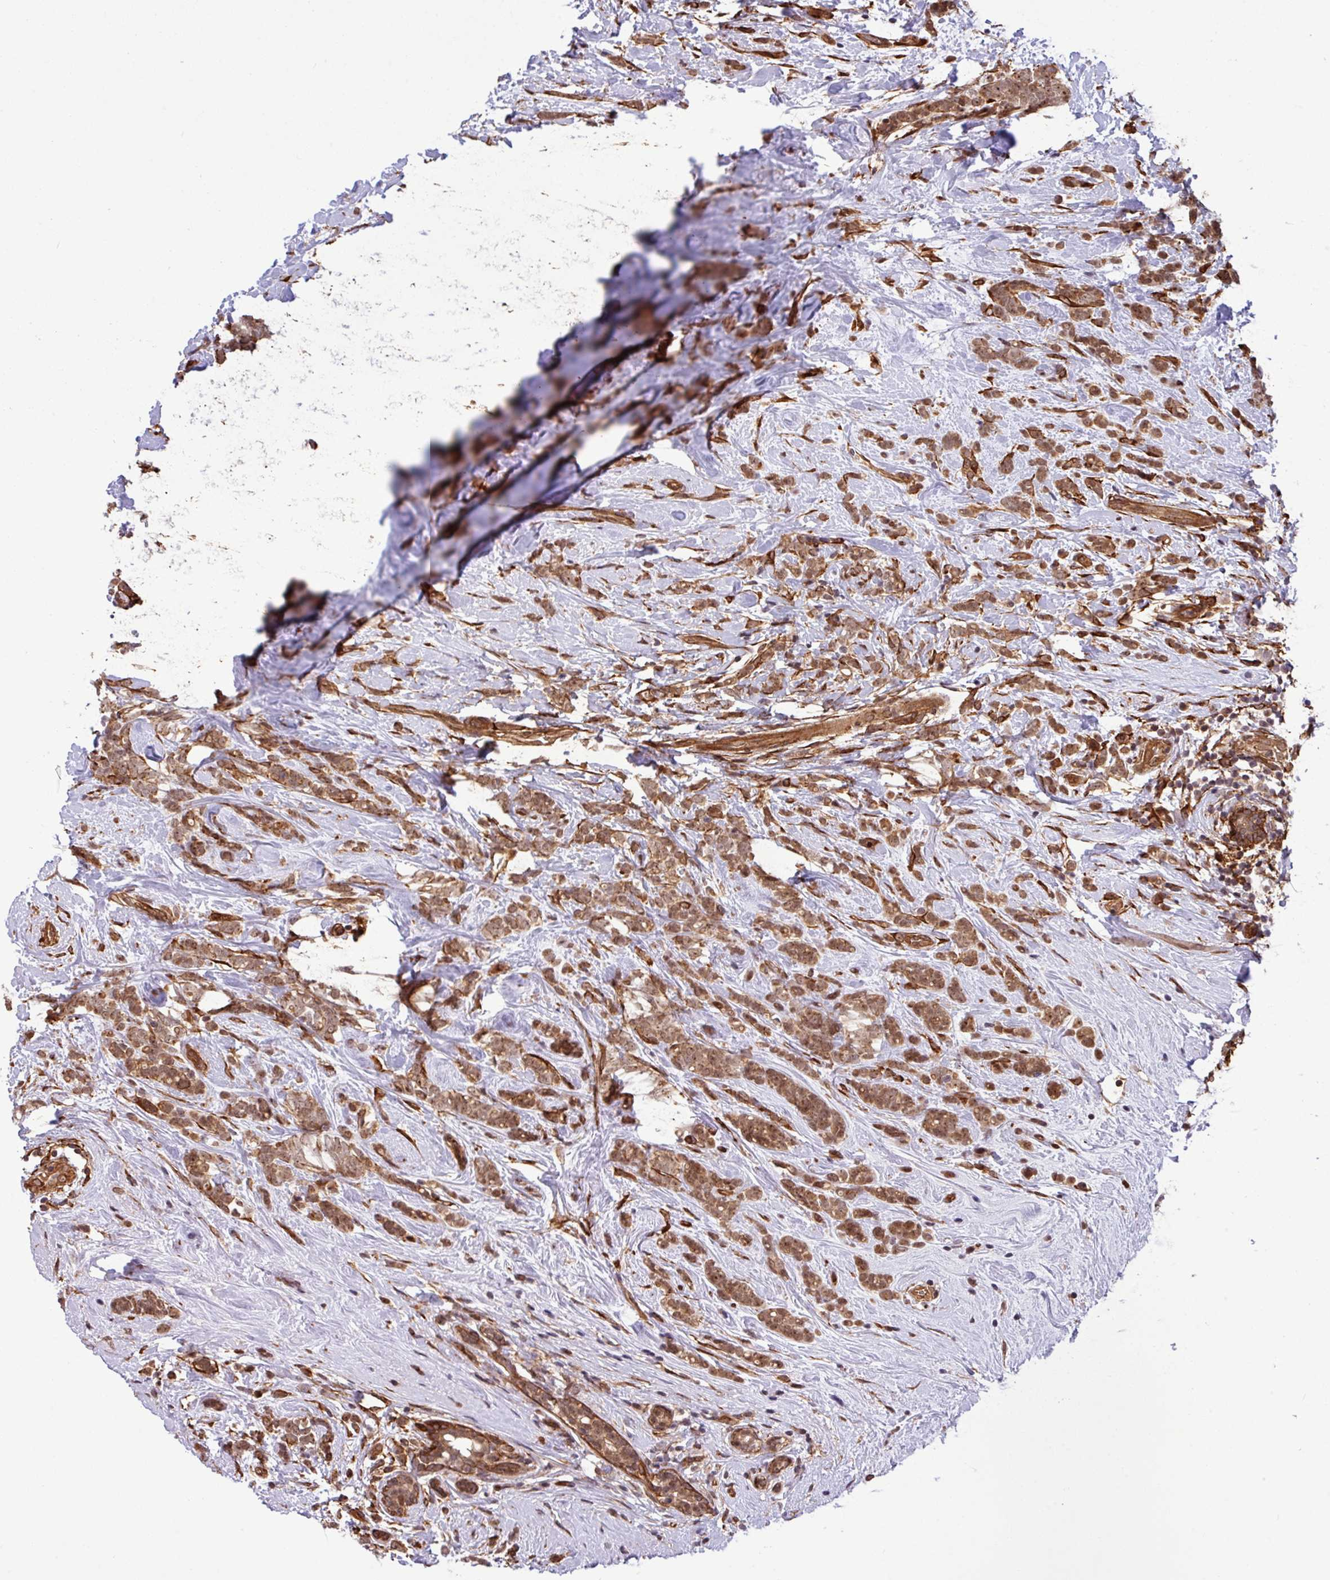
{"staining": {"intensity": "moderate", "quantity": ">75%", "location": "cytoplasmic/membranous,nuclear"}, "tissue": "breast cancer", "cell_type": "Tumor cells", "image_type": "cancer", "snomed": [{"axis": "morphology", "description": "Lobular carcinoma"}, {"axis": "topography", "description": "Breast"}], "caption": "Moderate cytoplasmic/membranous and nuclear positivity is present in approximately >75% of tumor cells in breast cancer (lobular carcinoma). Using DAB (3,3'-diaminobenzidine) (brown) and hematoxylin (blue) stains, captured at high magnification using brightfield microscopy.", "gene": "C7orf50", "patient": {"sex": "female", "age": 58}}